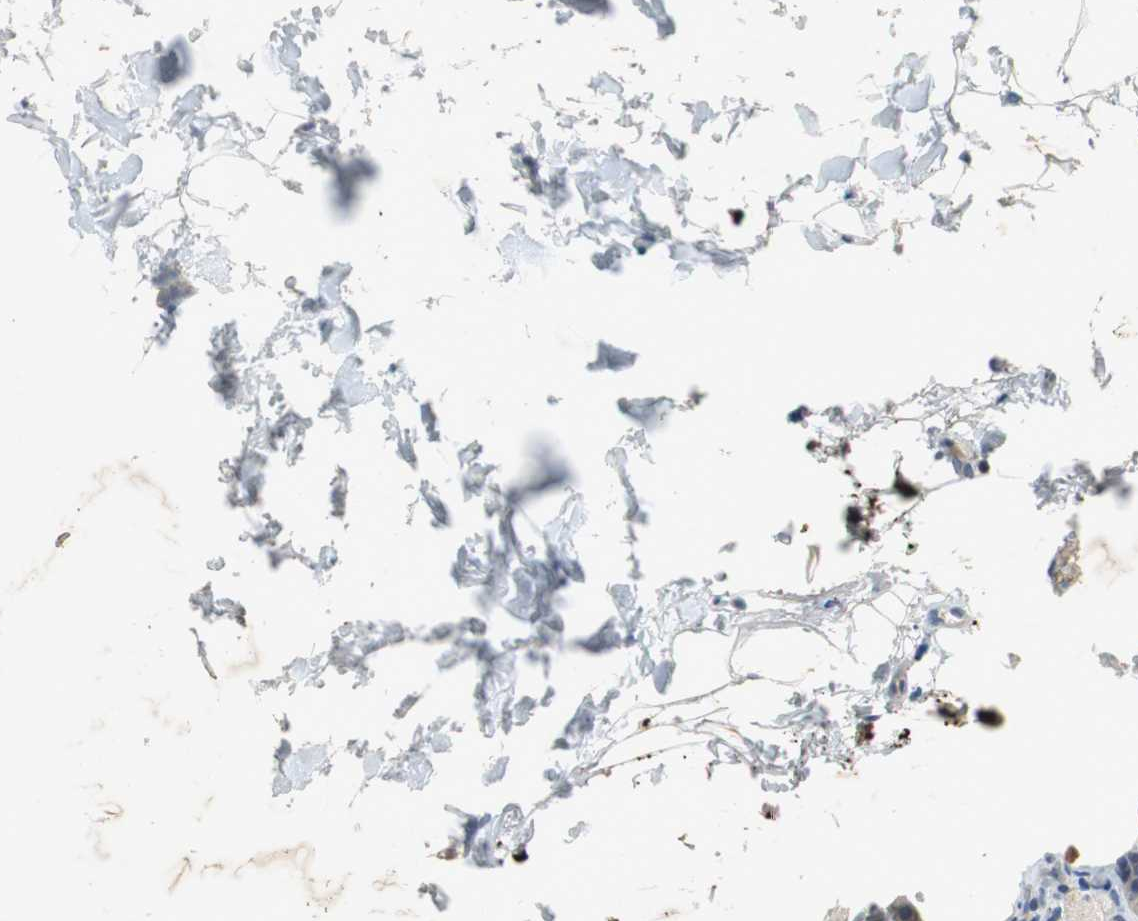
{"staining": {"intensity": "weak", "quantity": ">75%", "location": "cytoplasmic/membranous"}, "tissue": "gallbladder", "cell_type": "Glandular cells", "image_type": "normal", "snomed": [{"axis": "morphology", "description": "Normal tissue, NOS"}, {"axis": "topography", "description": "Gallbladder"}], "caption": "Gallbladder stained with DAB (3,3'-diaminobenzidine) IHC exhibits low levels of weak cytoplasmic/membranous positivity in about >75% of glandular cells. The protein of interest is shown in brown color, while the nuclei are stained blue.", "gene": "GLCCI1", "patient": {"sex": "female", "age": 24}}